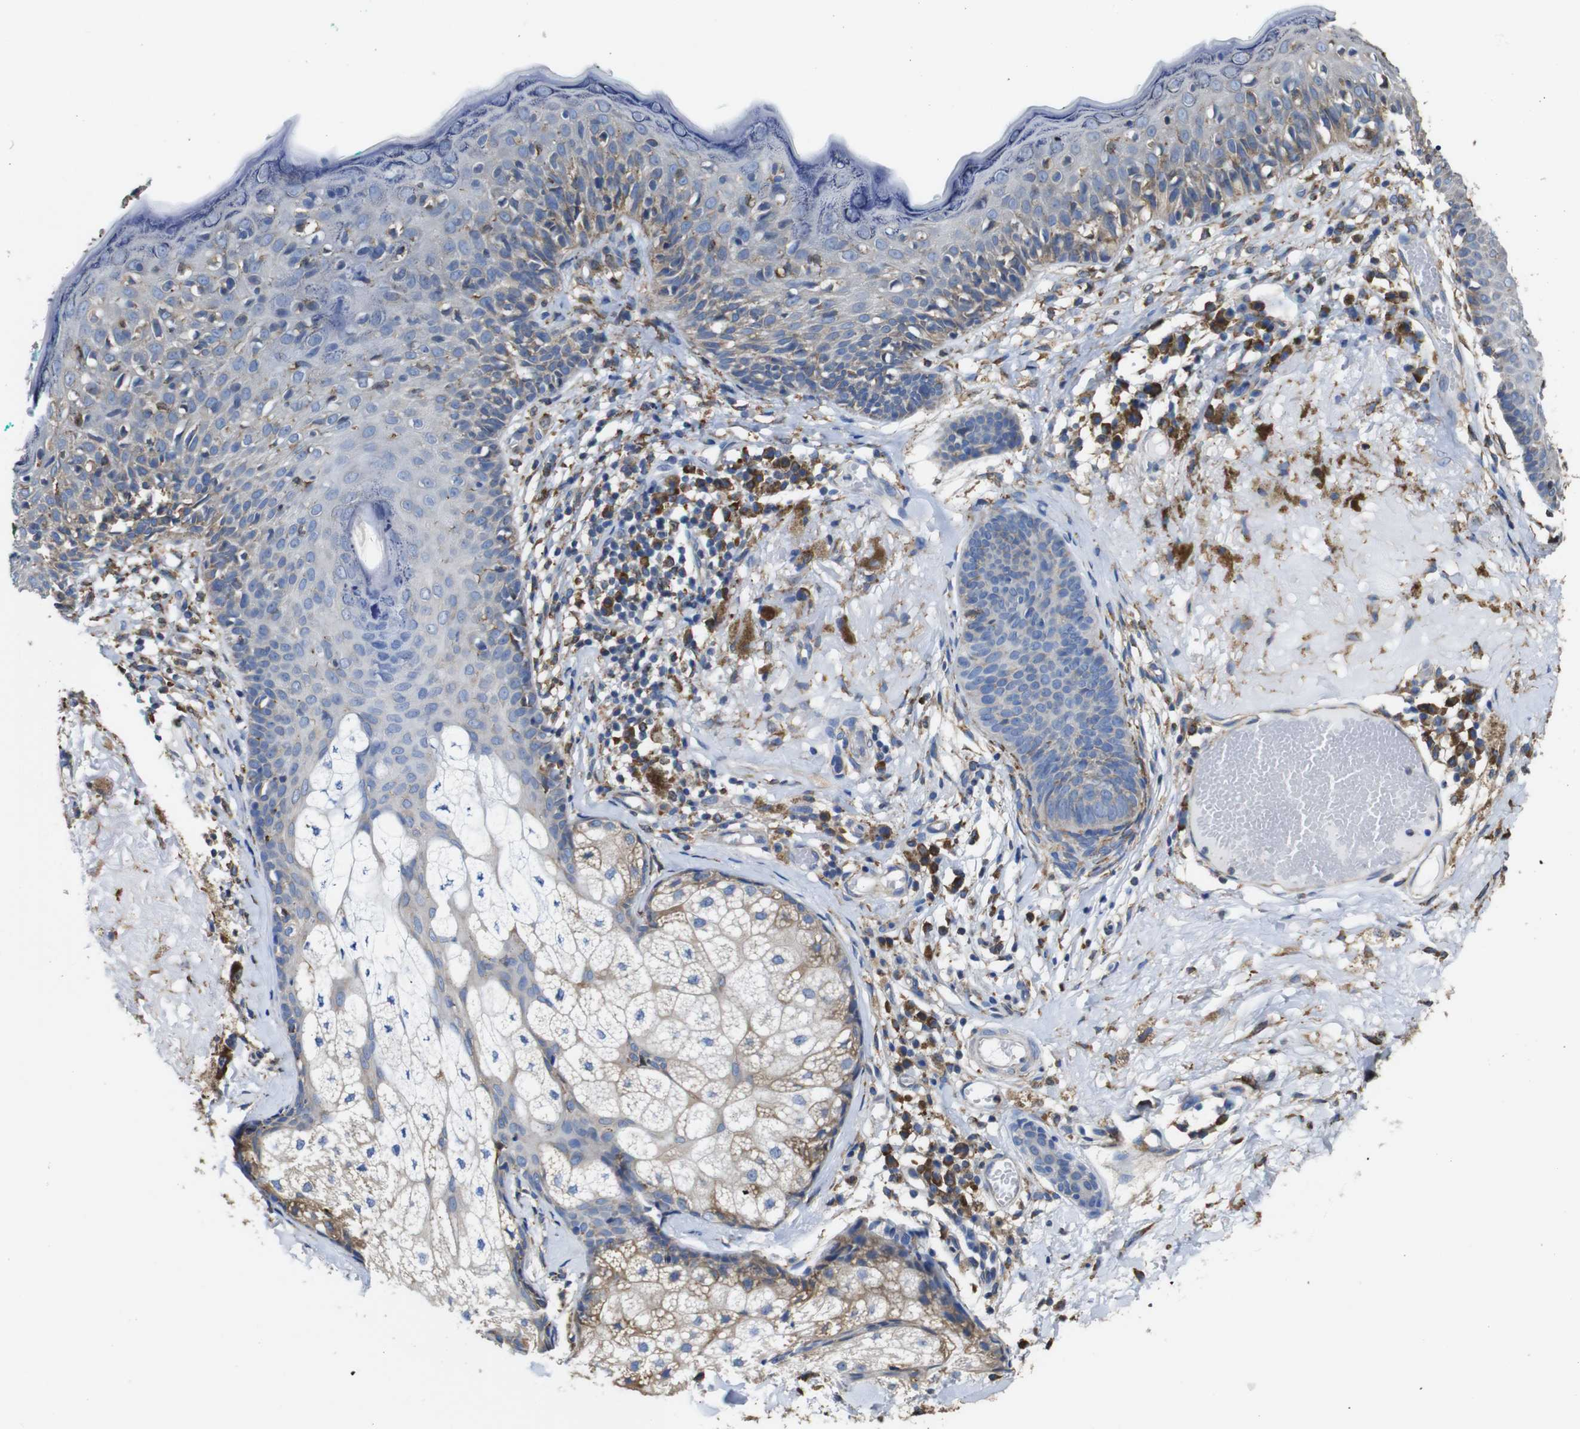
{"staining": {"intensity": "negative", "quantity": "none", "location": "none"}, "tissue": "melanoma", "cell_type": "Tumor cells", "image_type": "cancer", "snomed": [{"axis": "morphology", "description": "Malignant melanoma in situ"}, {"axis": "morphology", "description": "Malignant melanoma, NOS"}, {"axis": "topography", "description": "Skin"}], "caption": "High magnification brightfield microscopy of malignant melanoma stained with DAB (3,3'-diaminobenzidine) (brown) and counterstained with hematoxylin (blue): tumor cells show no significant positivity. (Stains: DAB (3,3'-diaminobenzidine) IHC with hematoxylin counter stain, Microscopy: brightfield microscopy at high magnification).", "gene": "PPIB", "patient": {"sex": "female", "age": 88}}